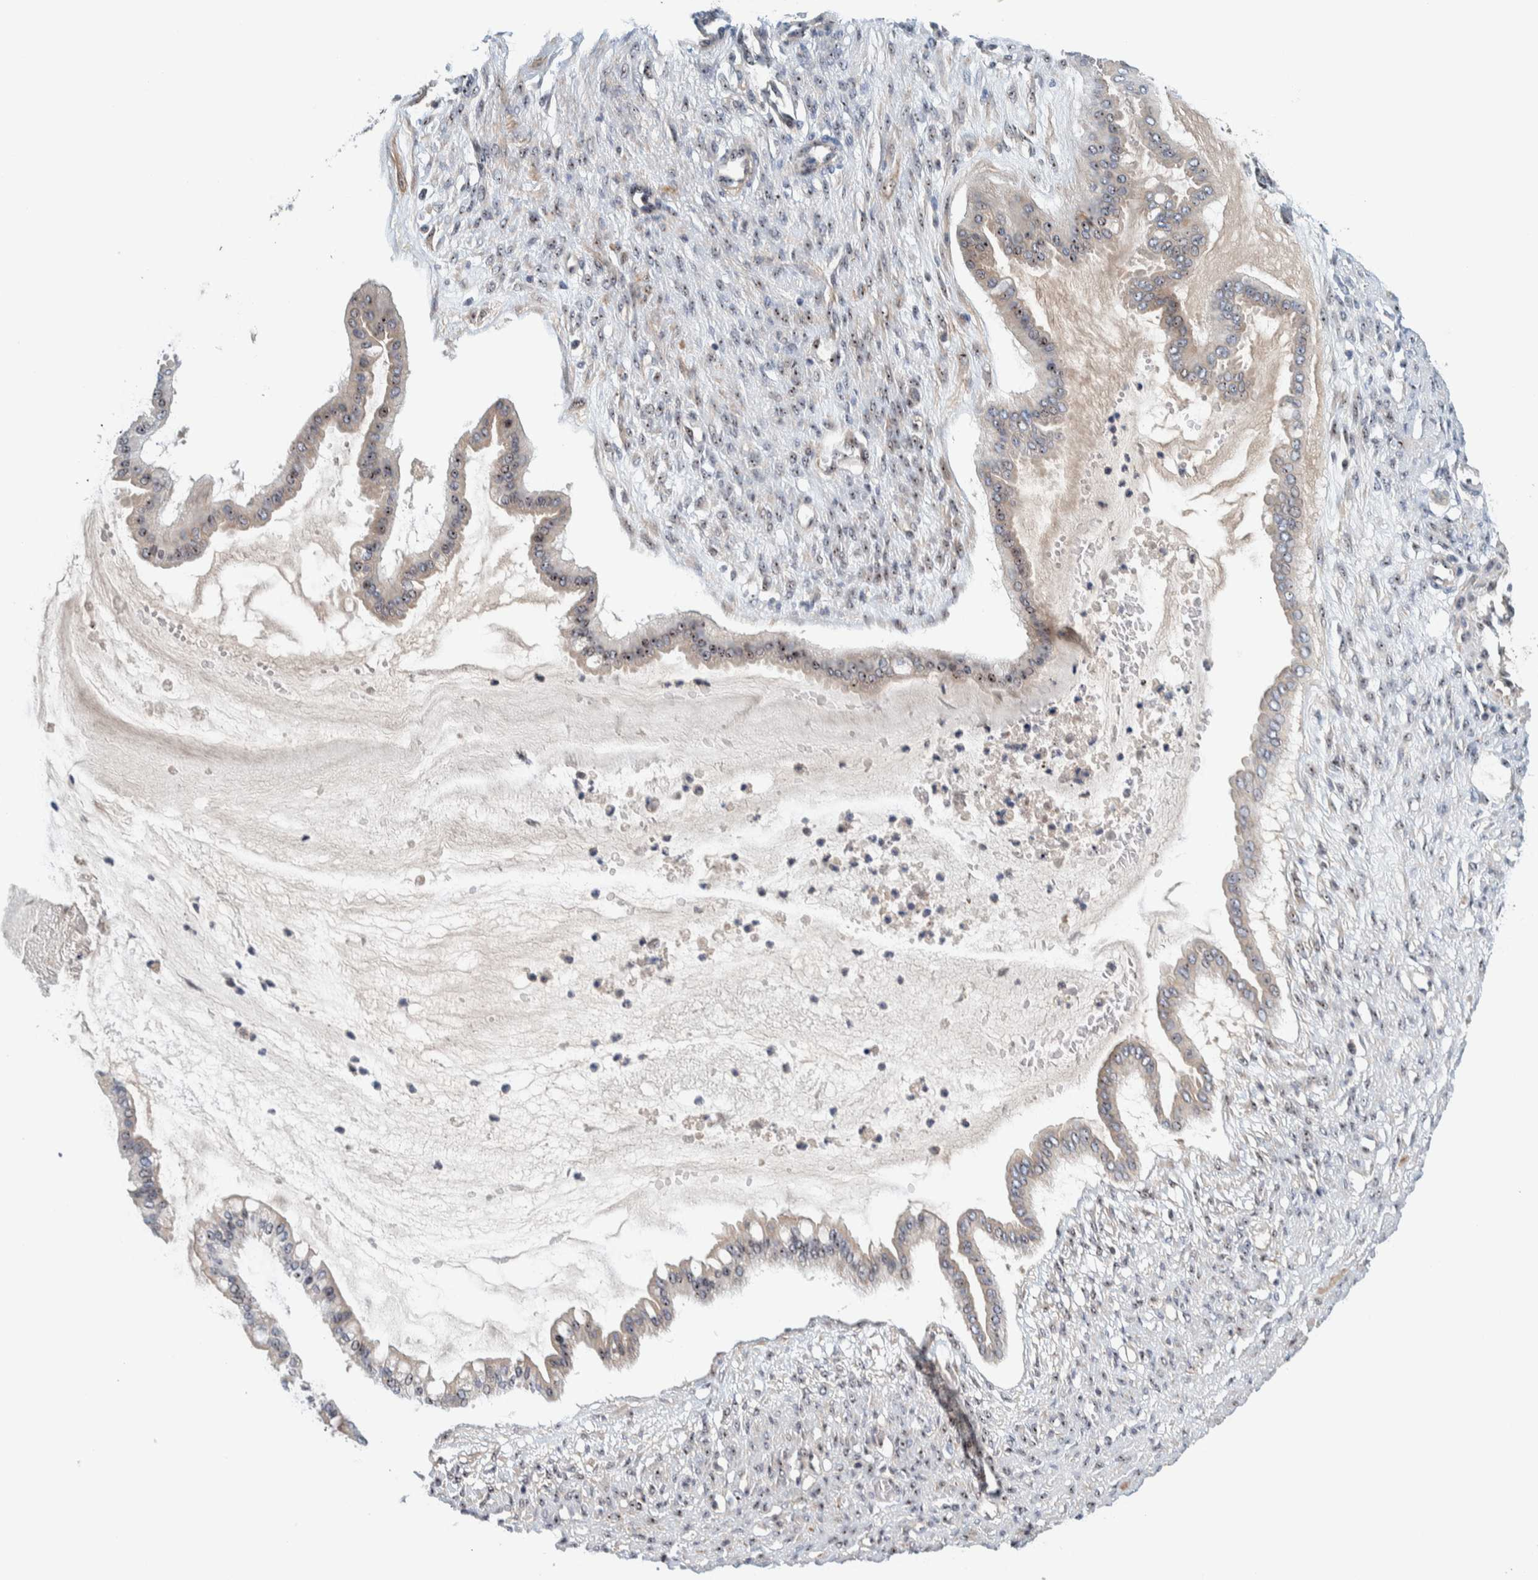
{"staining": {"intensity": "moderate", "quantity": ">75%", "location": "cytoplasmic/membranous,nuclear"}, "tissue": "ovarian cancer", "cell_type": "Tumor cells", "image_type": "cancer", "snomed": [{"axis": "morphology", "description": "Cystadenocarcinoma, mucinous, NOS"}, {"axis": "topography", "description": "Ovary"}], "caption": "About >75% of tumor cells in human ovarian cancer reveal moderate cytoplasmic/membranous and nuclear protein positivity as visualized by brown immunohistochemical staining.", "gene": "NOL11", "patient": {"sex": "female", "age": 73}}